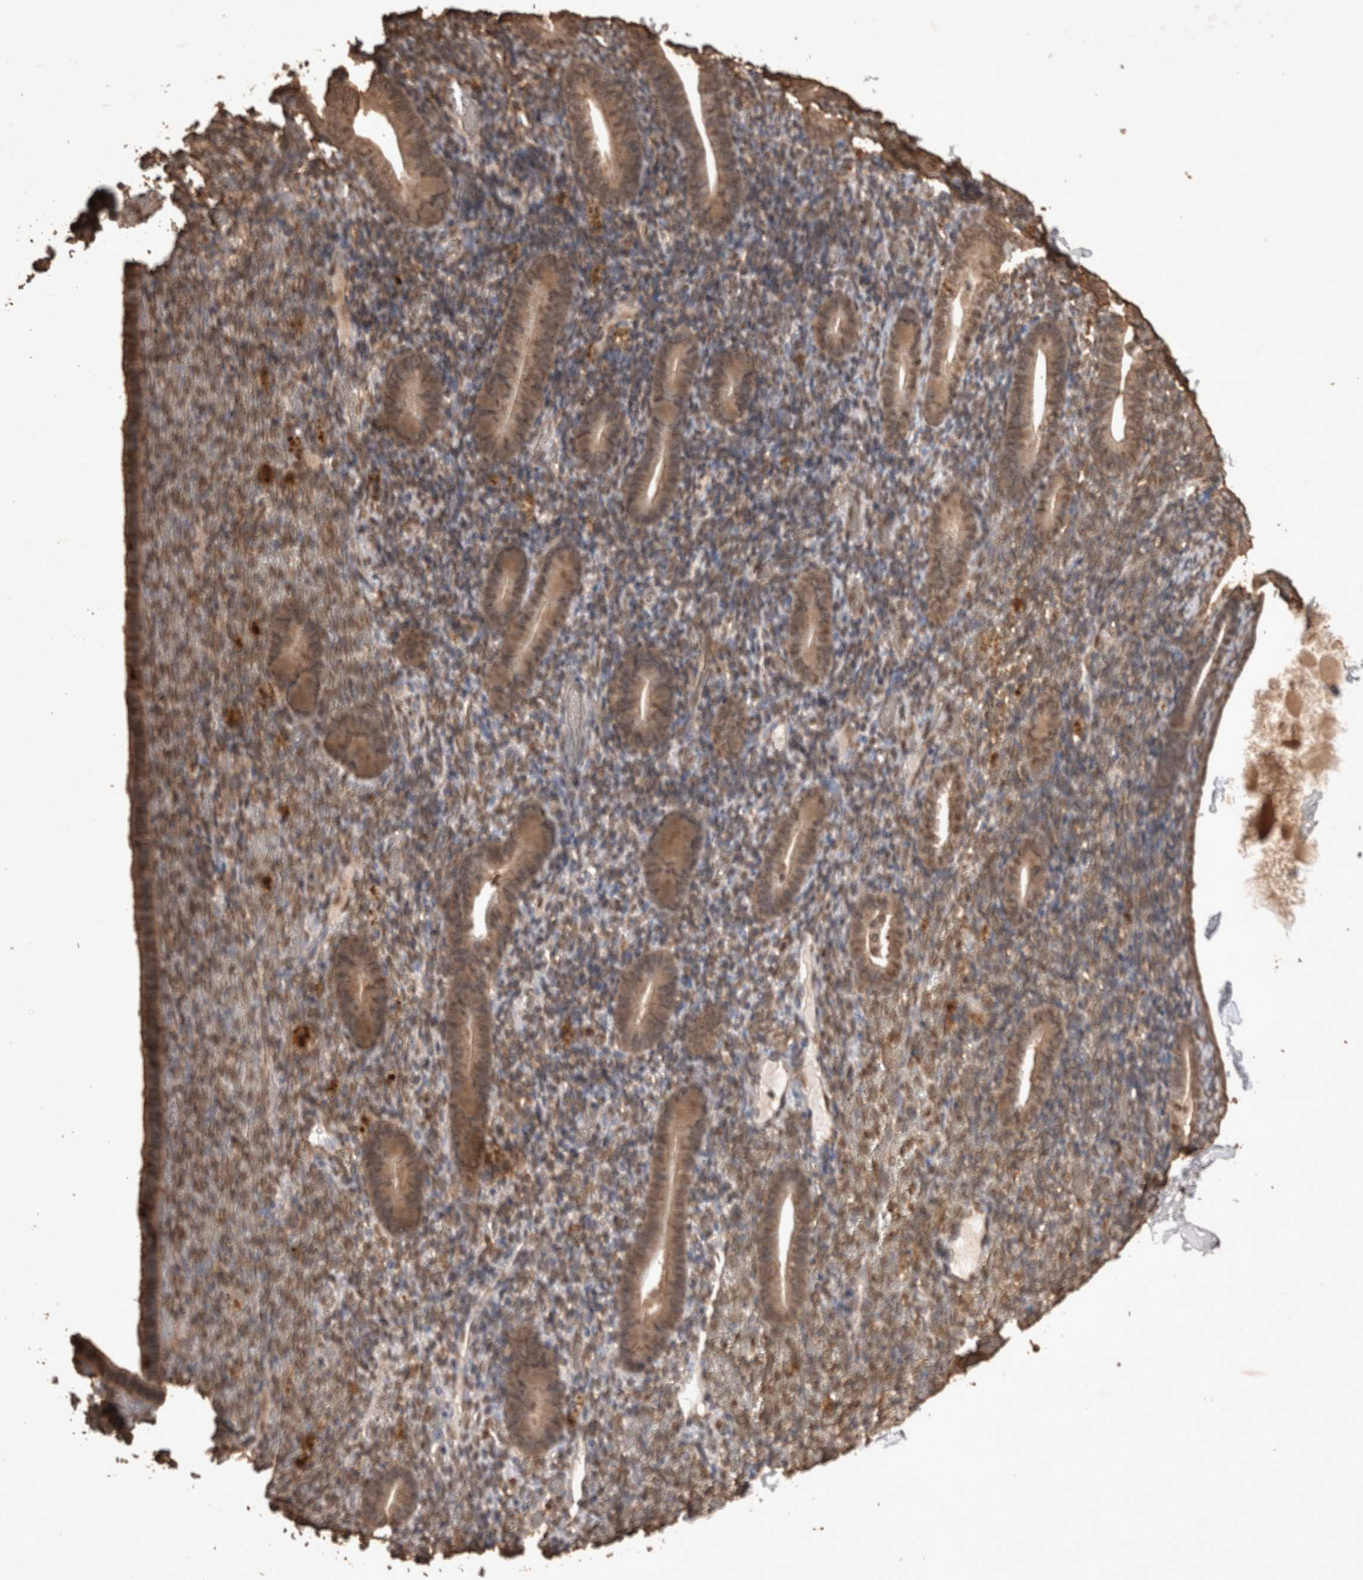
{"staining": {"intensity": "moderate", "quantity": ">75%", "location": "cytoplasmic/membranous,nuclear"}, "tissue": "endometrium", "cell_type": "Cells in endometrial stroma", "image_type": "normal", "snomed": [{"axis": "morphology", "description": "Normal tissue, NOS"}, {"axis": "topography", "description": "Endometrium"}], "caption": "DAB immunohistochemical staining of unremarkable human endometrium shows moderate cytoplasmic/membranous,nuclear protein expression in approximately >75% of cells in endometrial stroma.", "gene": "OAS2", "patient": {"sex": "female", "age": 51}}